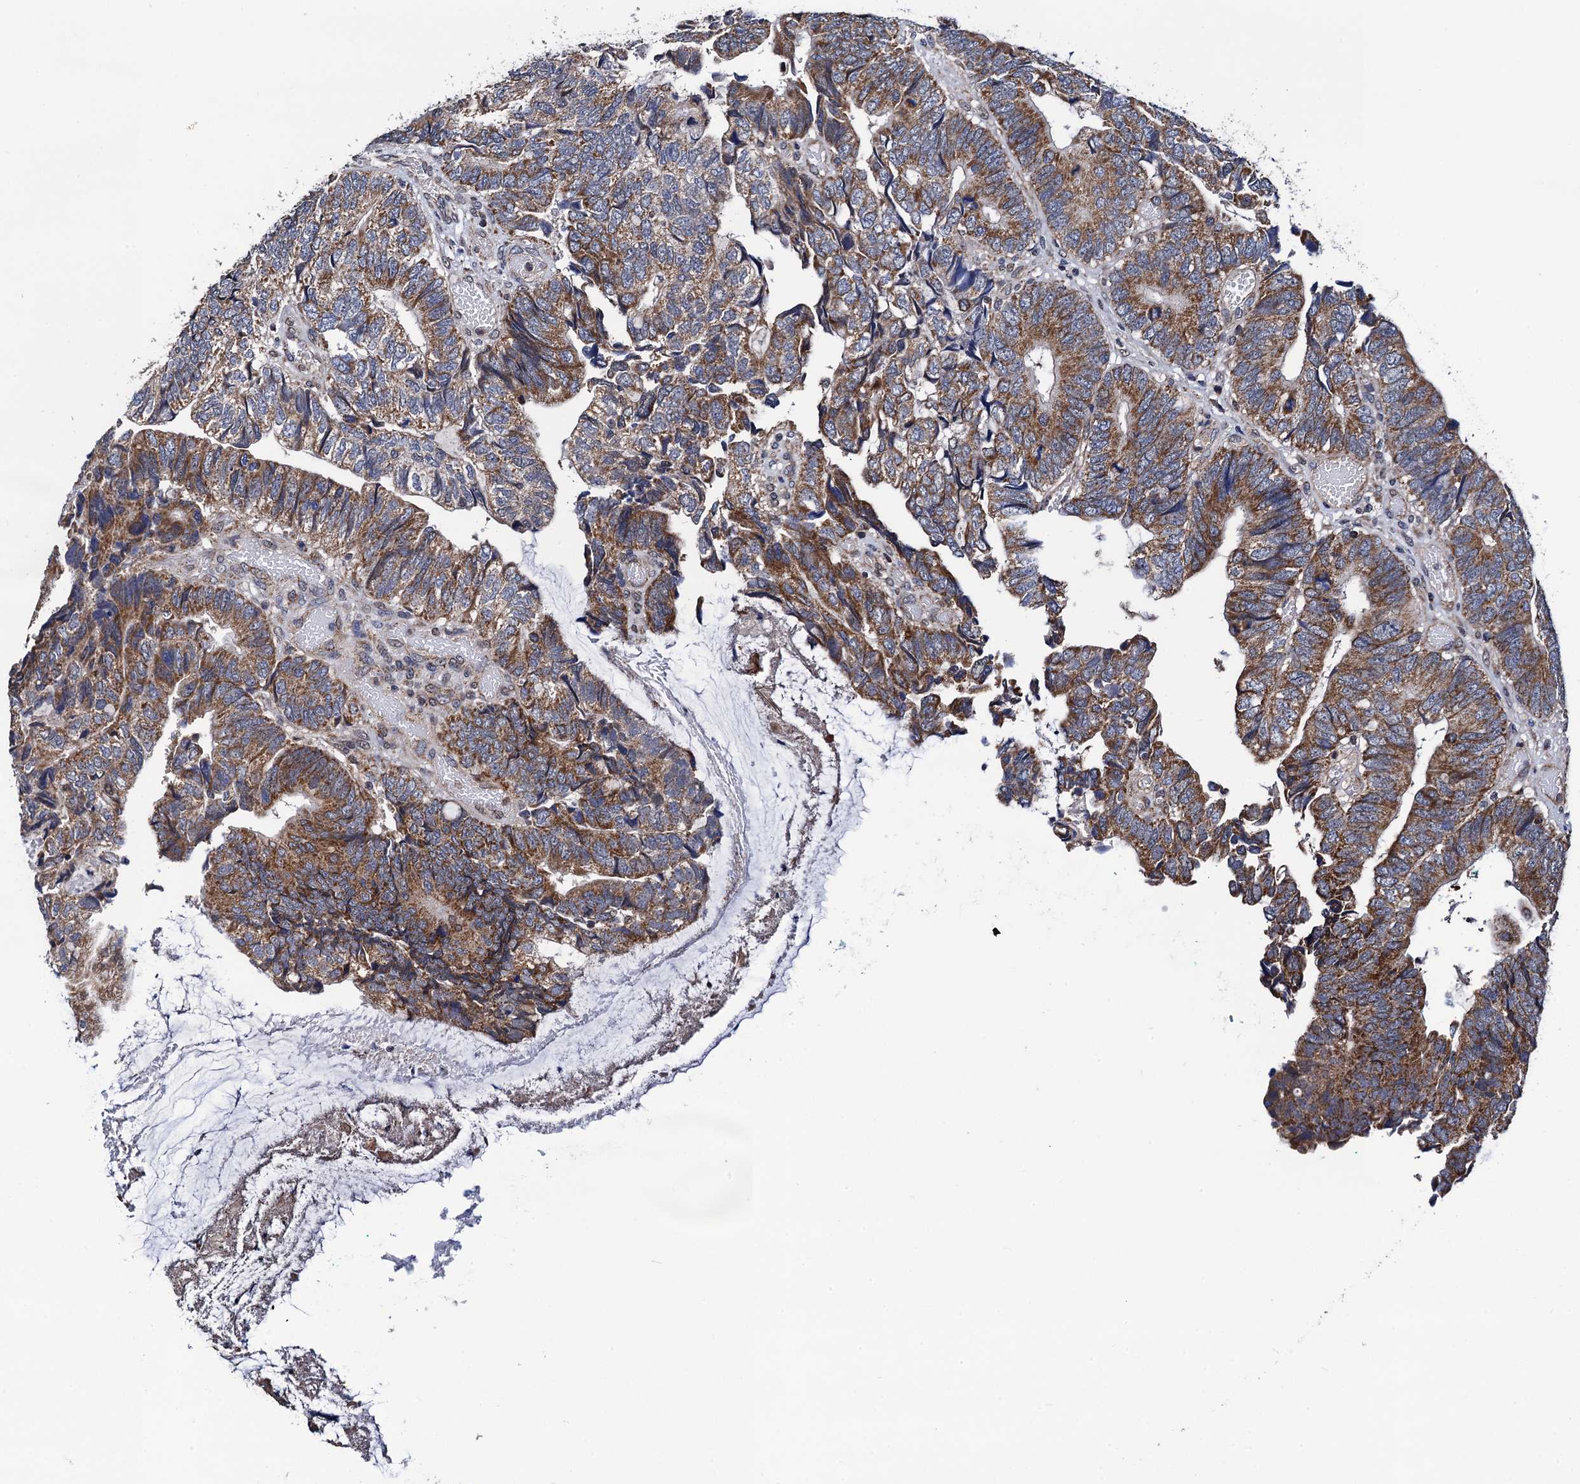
{"staining": {"intensity": "moderate", "quantity": ">75%", "location": "cytoplasmic/membranous"}, "tissue": "colorectal cancer", "cell_type": "Tumor cells", "image_type": "cancer", "snomed": [{"axis": "morphology", "description": "Adenocarcinoma, NOS"}, {"axis": "topography", "description": "Colon"}], "caption": "Human colorectal adenocarcinoma stained with a protein marker exhibits moderate staining in tumor cells.", "gene": "PTCD3", "patient": {"sex": "female", "age": 67}}